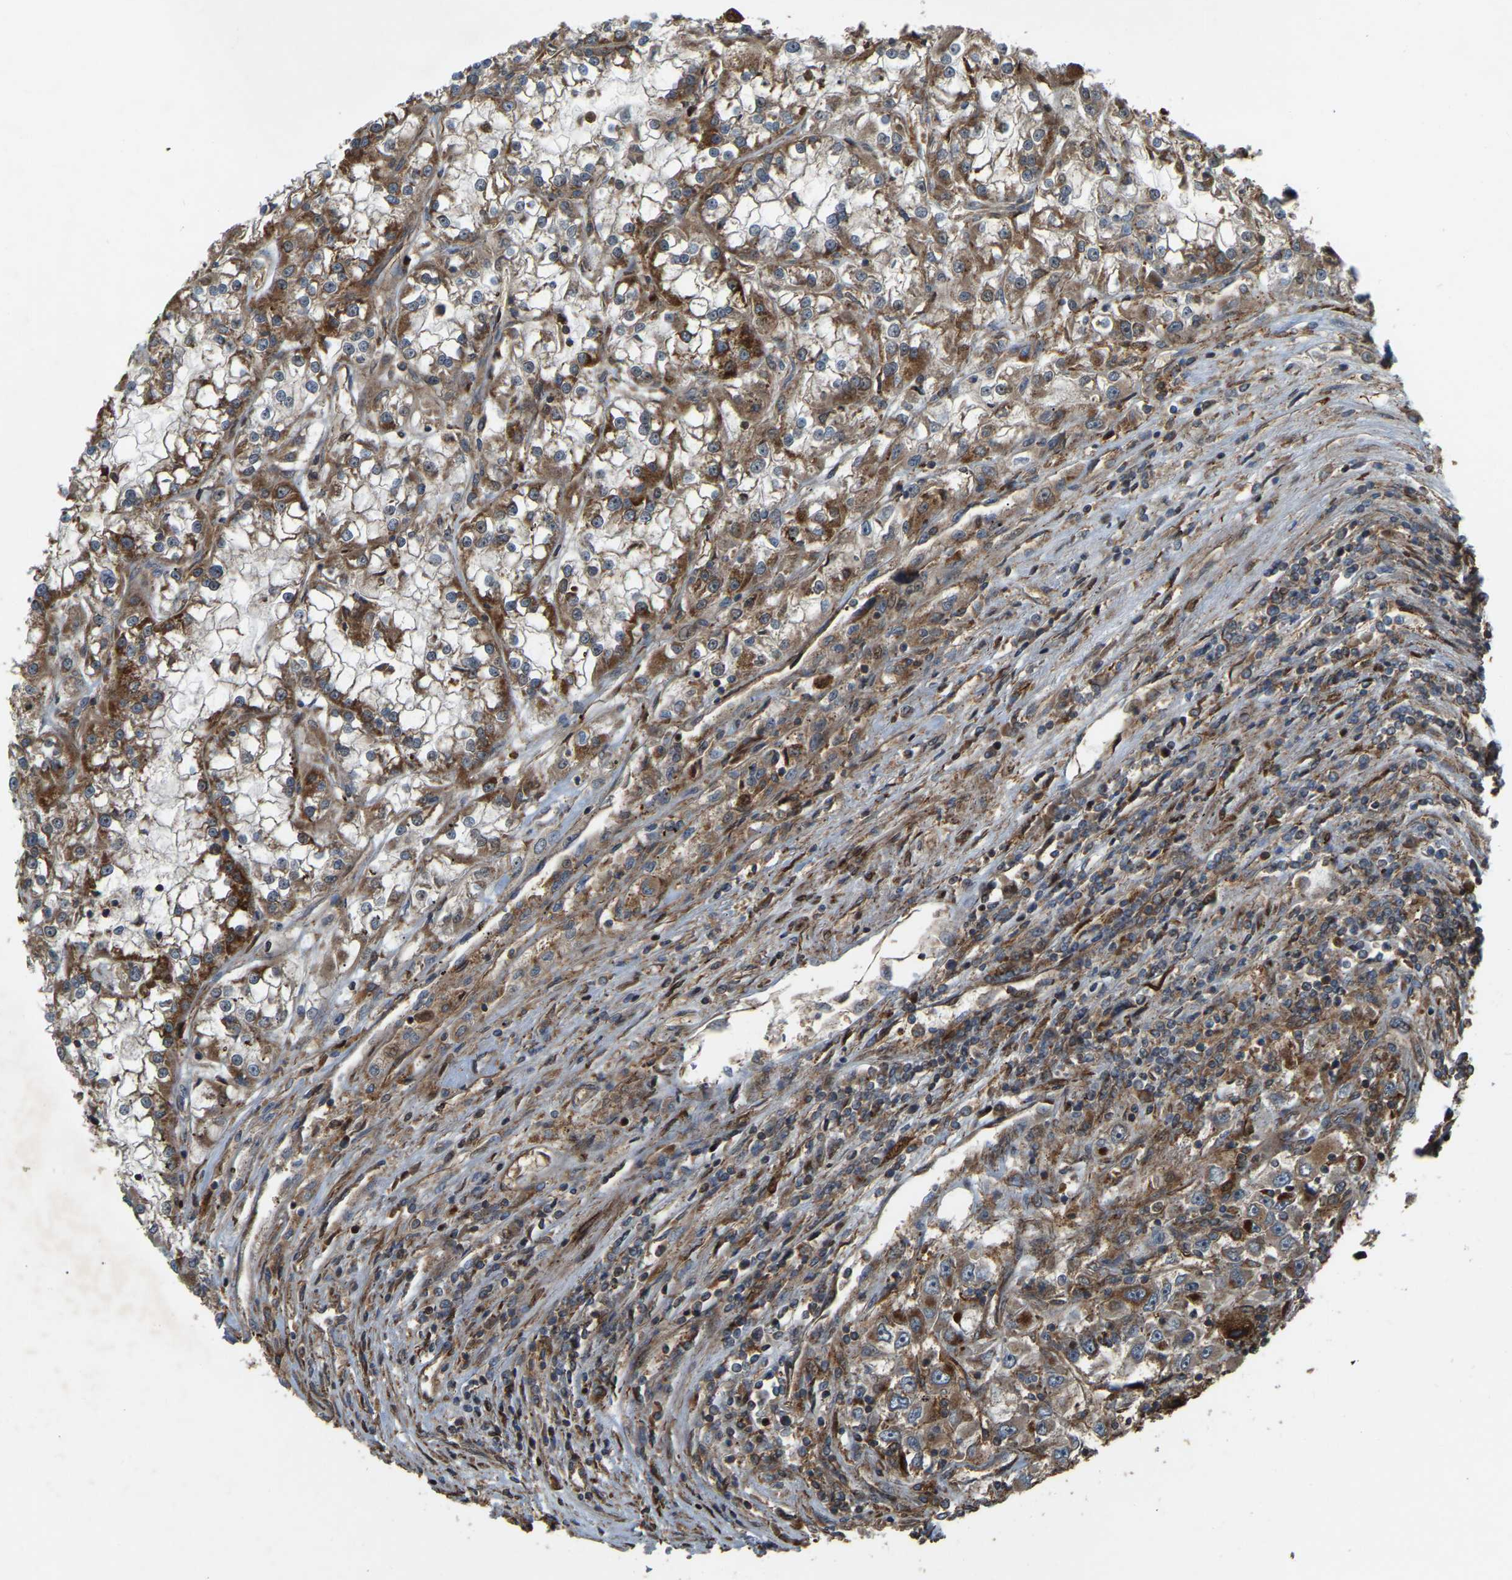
{"staining": {"intensity": "moderate", "quantity": ">75%", "location": "cytoplasmic/membranous"}, "tissue": "renal cancer", "cell_type": "Tumor cells", "image_type": "cancer", "snomed": [{"axis": "morphology", "description": "Adenocarcinoma, NOS"}, {"axis": "topography", "description": "Kidney"}], "caption": "High-magnification brightfield microscopy of renal cancer (adenocarcinoma) stained with DAB (3,3'-diaminobenzidine) (brown) and counterstained with hematoxylin (blue). tumor cells exhibit moderate cytoplasmic/membranous staining is appreciated in about>75% of cells.", "gene": "SAMD9L", "patient": {"sex": "female", "age": 52}}